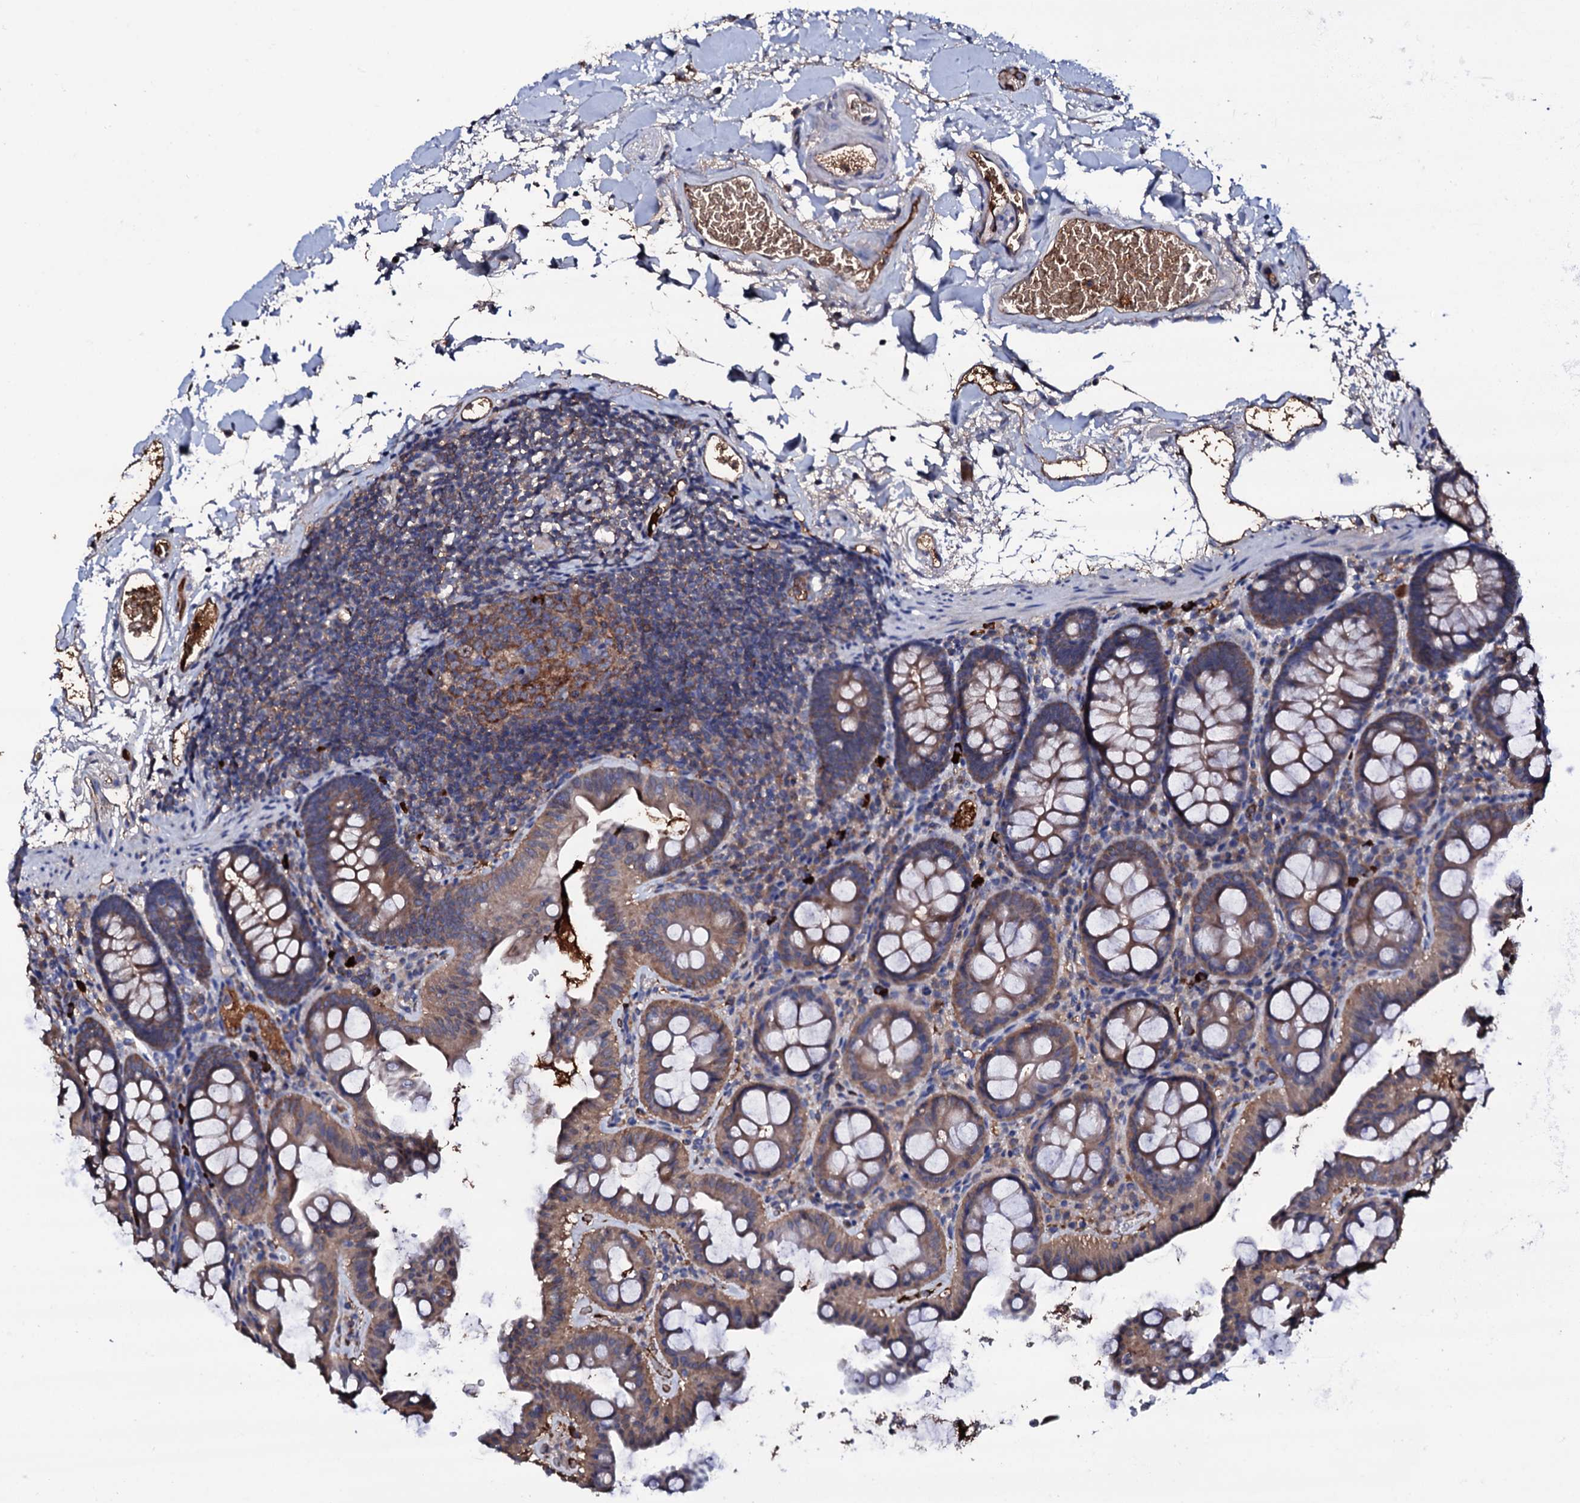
{"staining": {"intensity": "moderate", "quantity": ">75%", "location": "cytoplasmic/membranous"}, "tissue": "colon", "cell_type": "Endothelial cells", "image_type": "normal", "snomed": [{"axis": "morphology", "description": "Normal tissue, NOS"}, {"axis": "topography", "description": "Colon"}], "caption": "Immunohistochemical staining of unremarkable colon shows medium levels of moderate cytoplasmic/membranous expression in approximately >75% of endothelial cells.", "gene": "TCAF2C", "patient": {"sex": "male", "age": 75}}